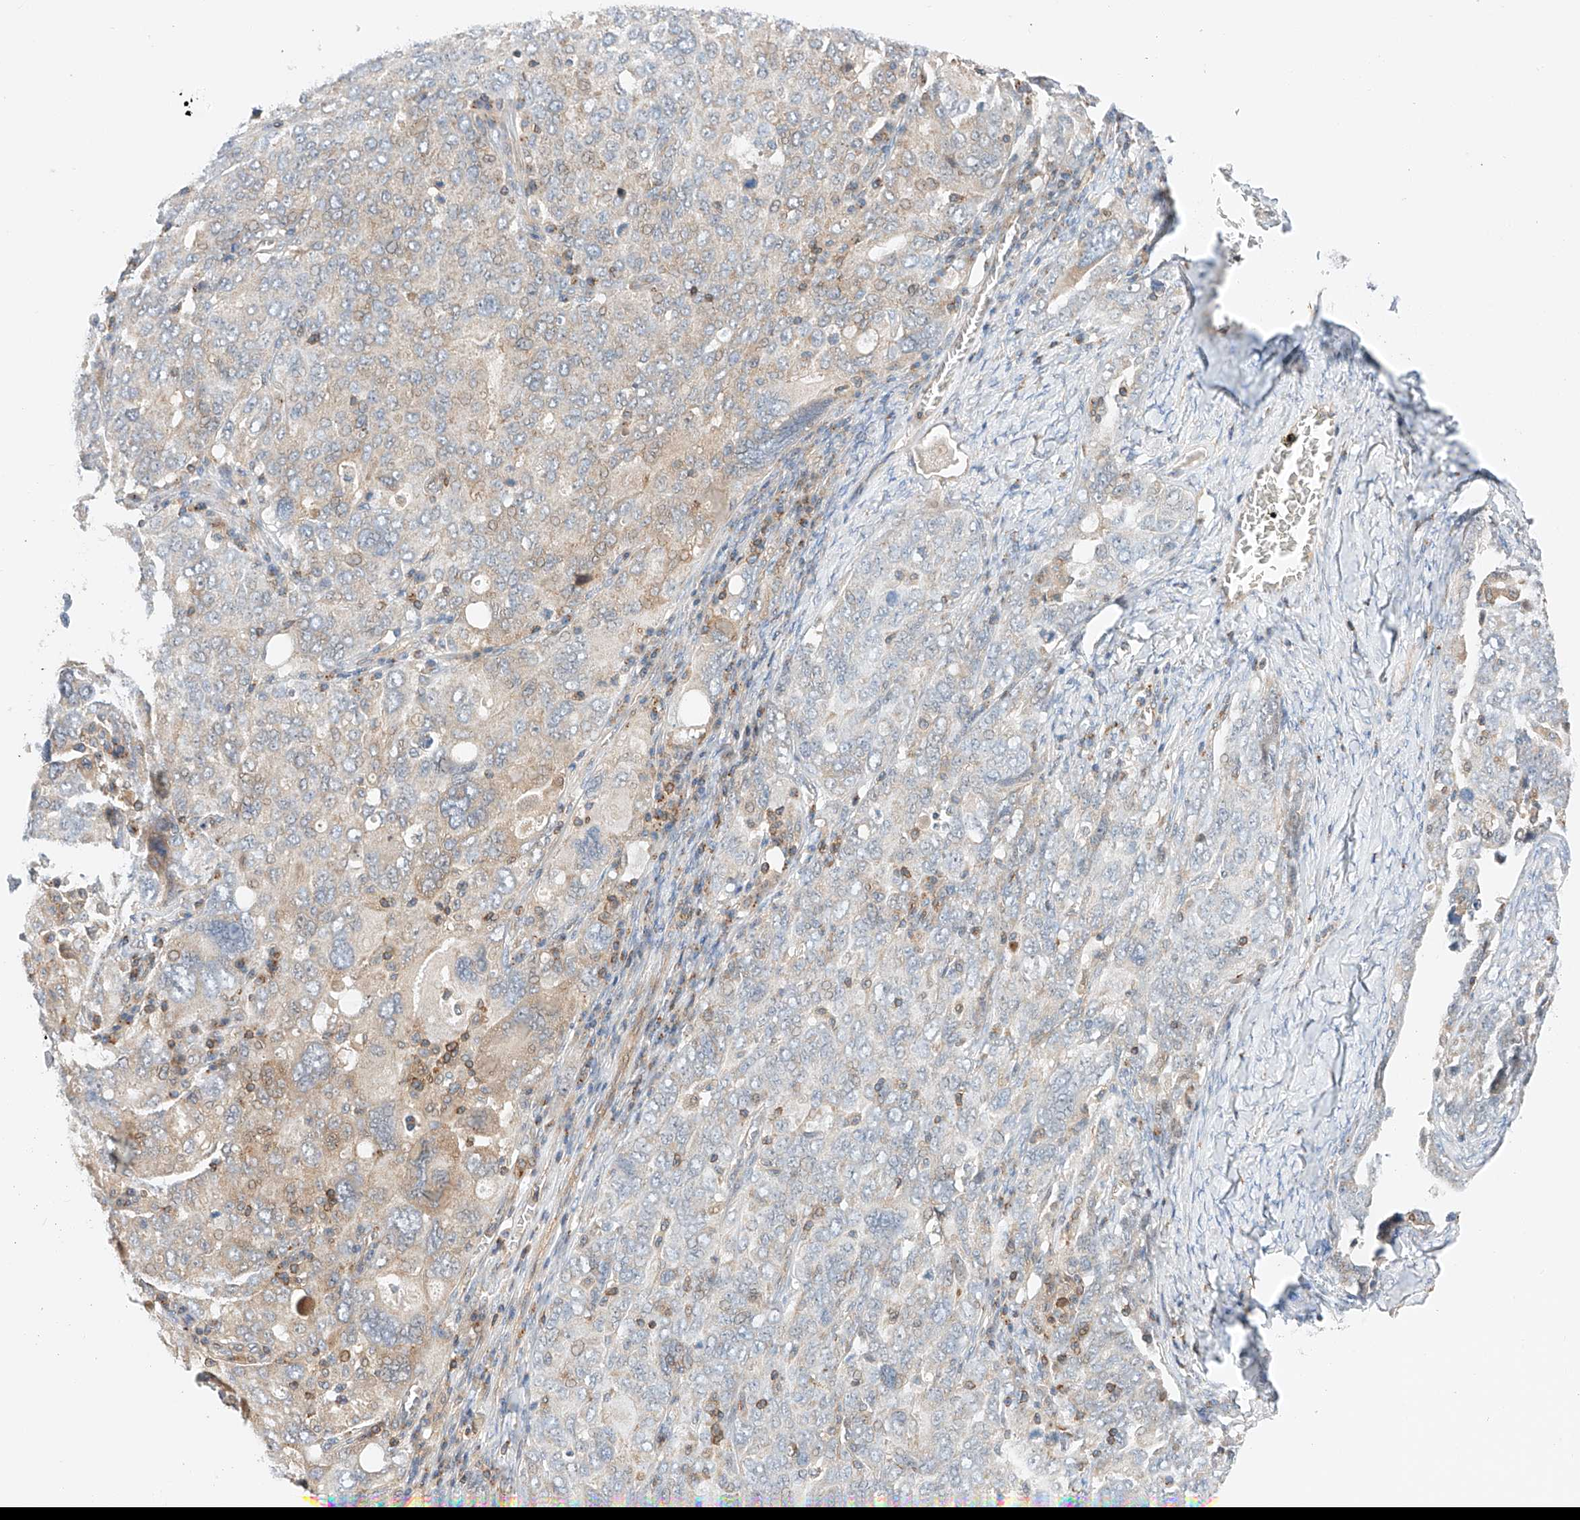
{"staining": {"intensity": "weak", "quantity": "<25%", "location": "cytoplasmic/membranous"}, "tissue": "ovarian cancer", "cell_type": "Tumor cells", "image_type": "cancer", "snomed": [{"axis": "morphology", "description": "Carcinoma, endometroid"}, {"axis": "topography", "description": "Ovary"}], "caption": "An immunohistochemistry (IHC) image of ovarian cancer is shown. There is no staining in tumor cells of ovarian cancer.", "gene": "MFN2", "patient": {"sex": "female", "age": 62}}